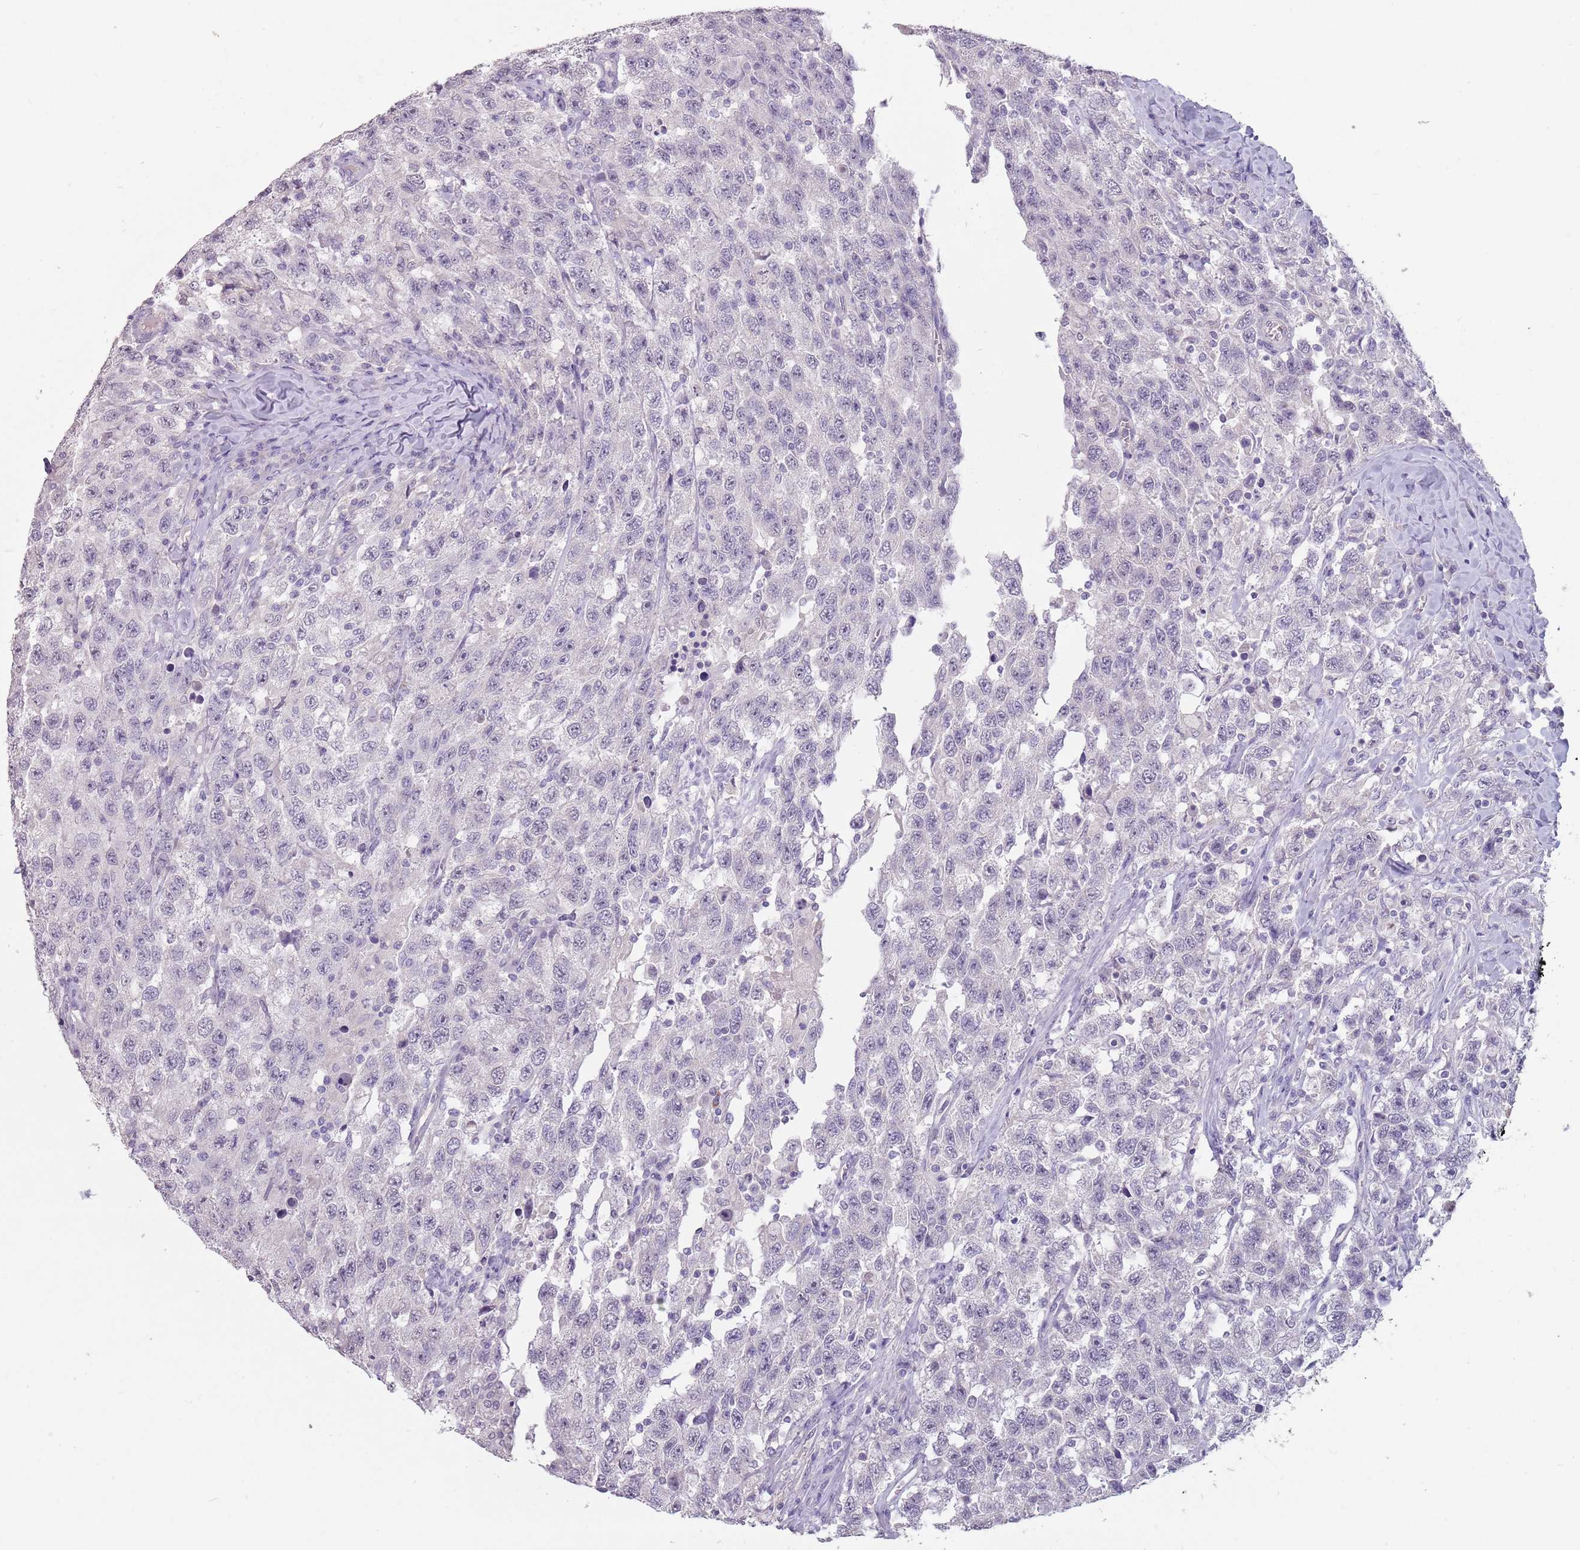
{"staining": {"intensity": "negative", "quantity": "none", "location": "none"}, "tissue": "testis cancer", "cell_type": "Tumor cells", "image_type": "cancer", "snomed": [{"axis": "morphology", "description": "Seminoma, NOS"}, {"axis": "topography", "description": "Testis"}], "caption": "The immunohistochemistry (IHC) micrograph has no significant staining in tumor cells of seminoma (testis) tissue. The staining is performed using DAB brown chromogen with nuclei counter-stained in using hematoxylin.", "gene": "STYK1", "patient": {"sex": "male", "age": 65}}